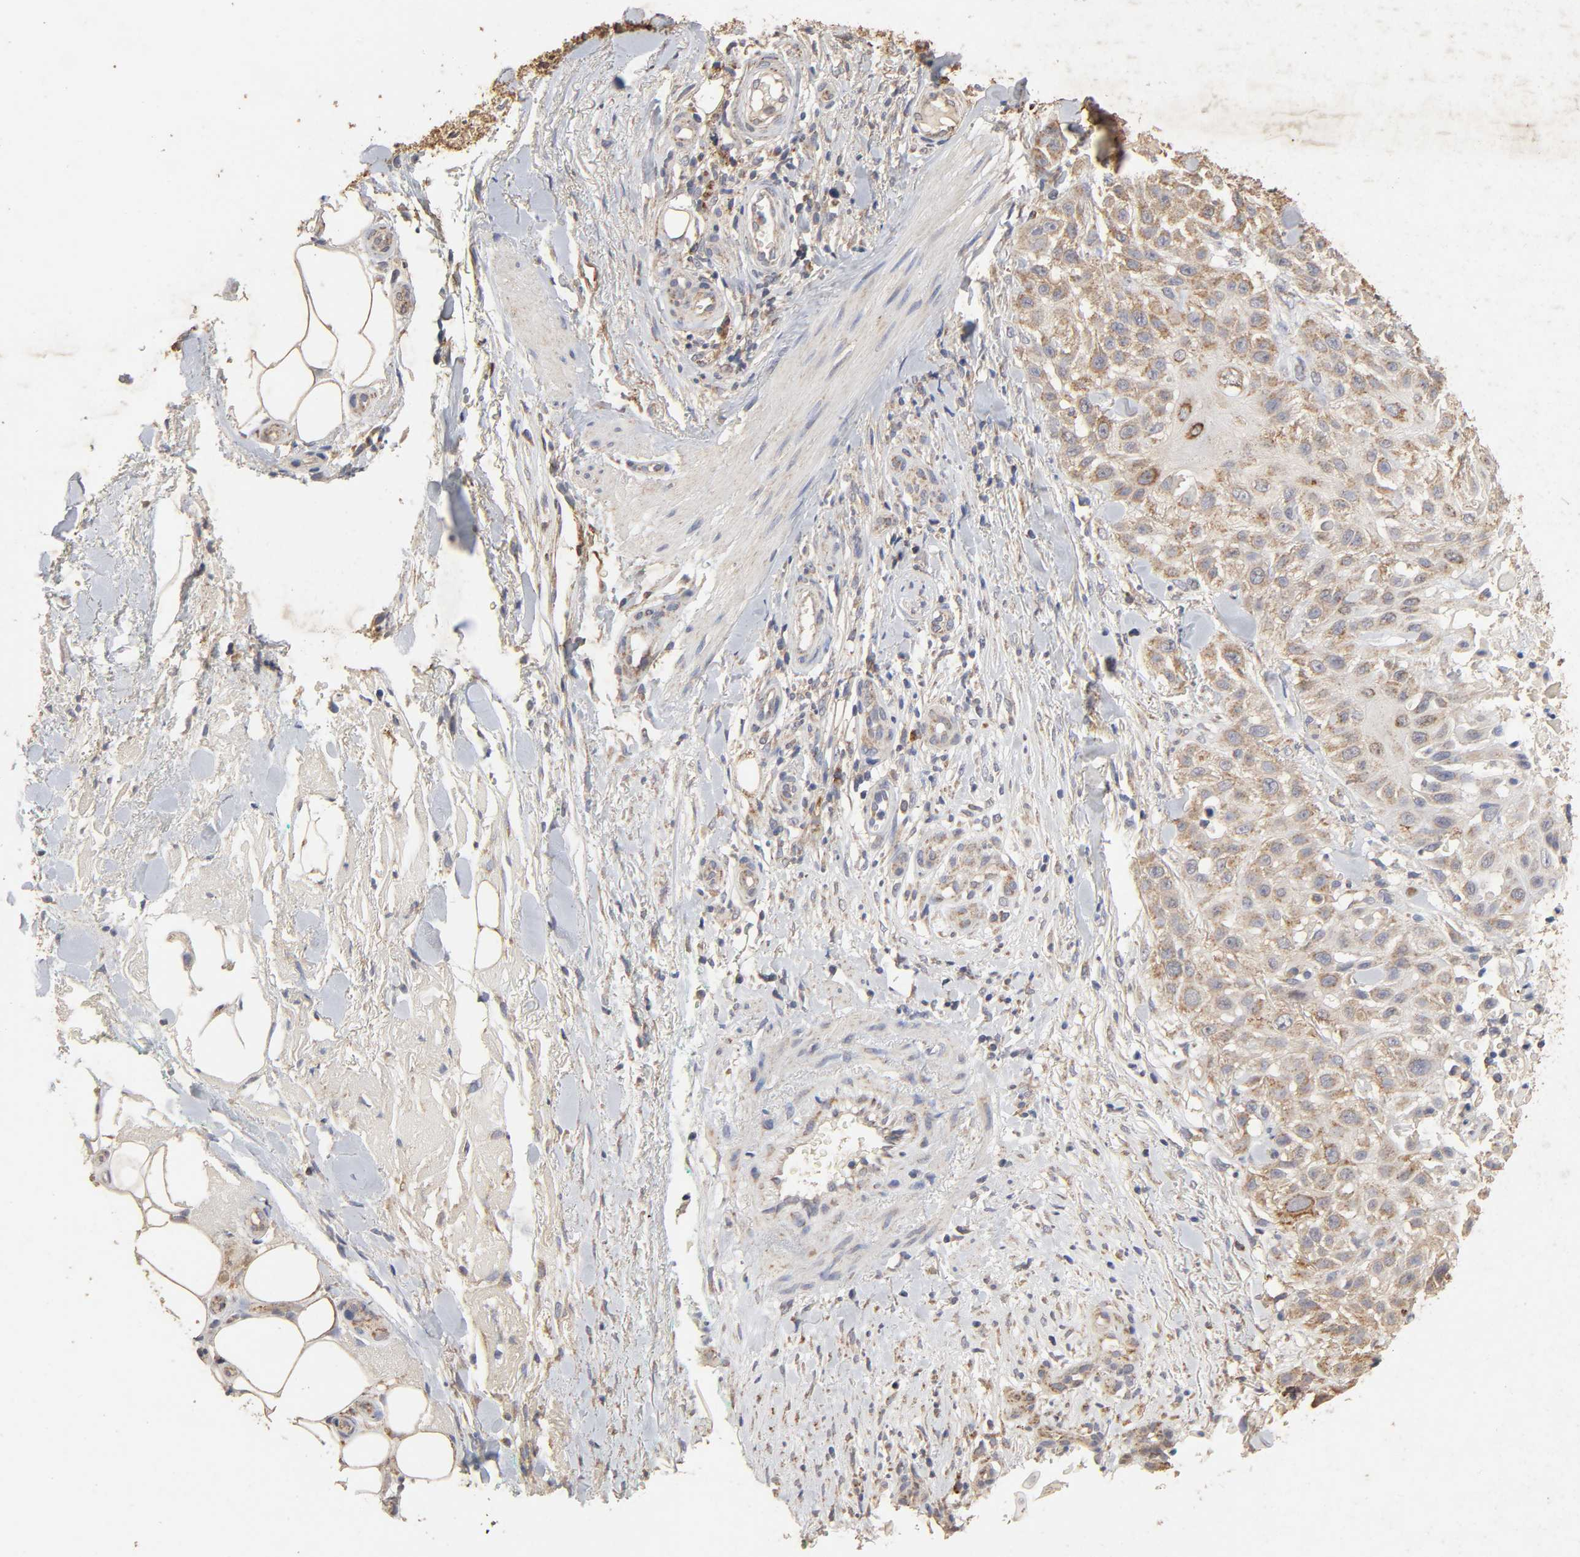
{"staining": {"intensity": "moderate", "quantity": ">75%", "location": "cytoplasmic/membranous"}, "tissue": "skin cancer", "cell_type": "Tumor cells", "image_type": "cancer", "snomed": [{"axis": "morphology", "description": "Squamous cell carcinoma, NOS"}, {"axis": "topography", "description": "Skin"}], "caption": "Immunohistochemistry (IHC) of skin cancer exhibits medium levels of moderate cytoplasmic/membranous expression in approximately >75% of tumor cells.", "gene": "CYCS", "patient": {"sex": "female", "age": 42}}